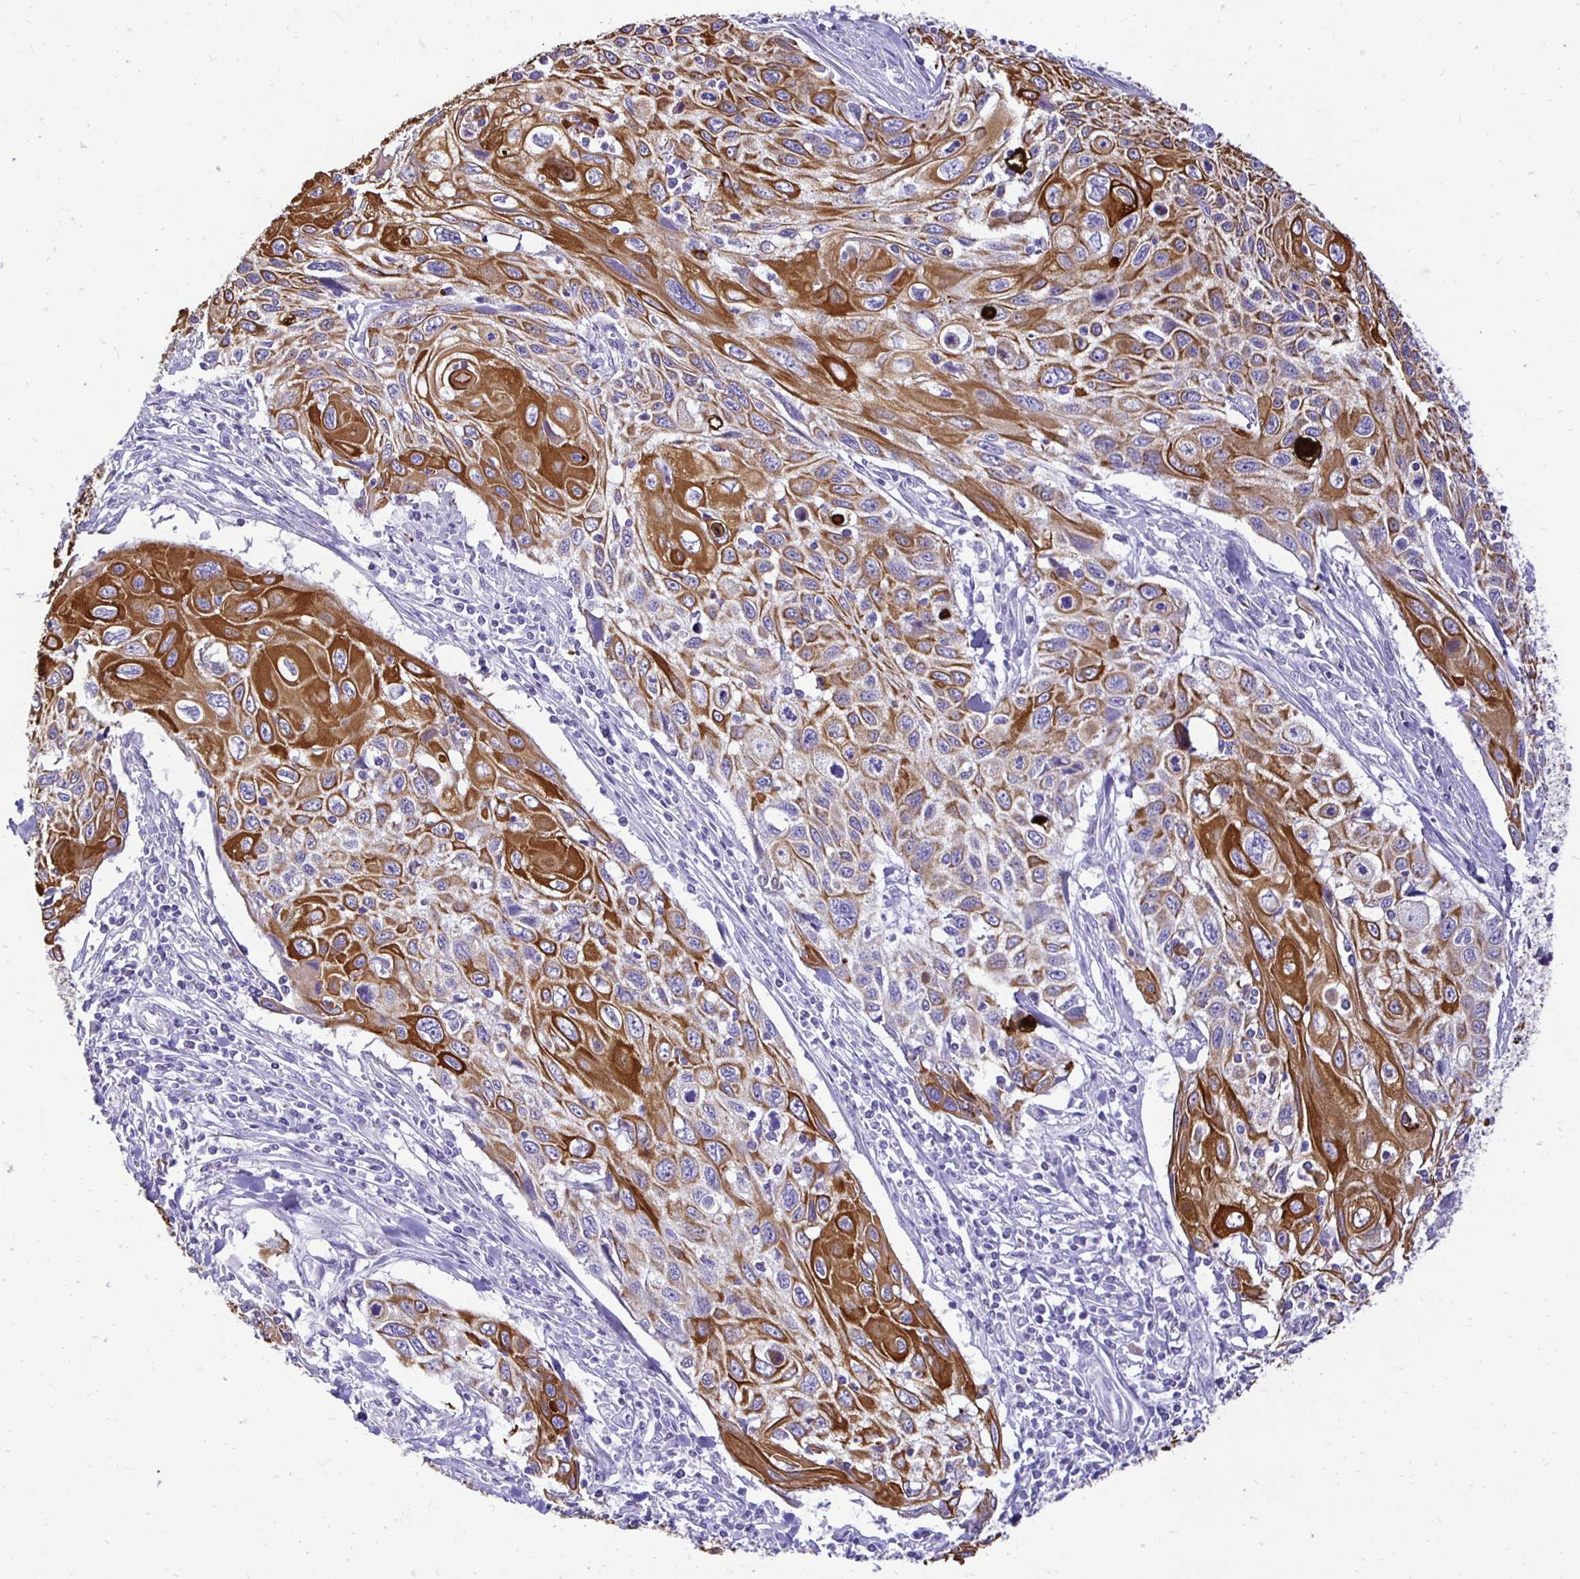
{"staining": {"intensity": "strong", "quantity": "25%-75%", "location": "cytoplasmic/membranous"}, "tissue": "cervical cancer", "cell_type": "Tumor cells", "image_type": "cancer", "snomed": [{"axis": "morphology", "description": "Squamous cell carcinoma, NOS"}, {"axis": "topography", "description": "Cervix"}], "caption": "Immunohistochemical staining of cervical squamous cell carcinoma reveals strong cytoplasmic/membranous protein staining in about 25%-75% of tumor cells.", "gene": "TAF1D", "patient": {"sex": "female", "age": 70}}